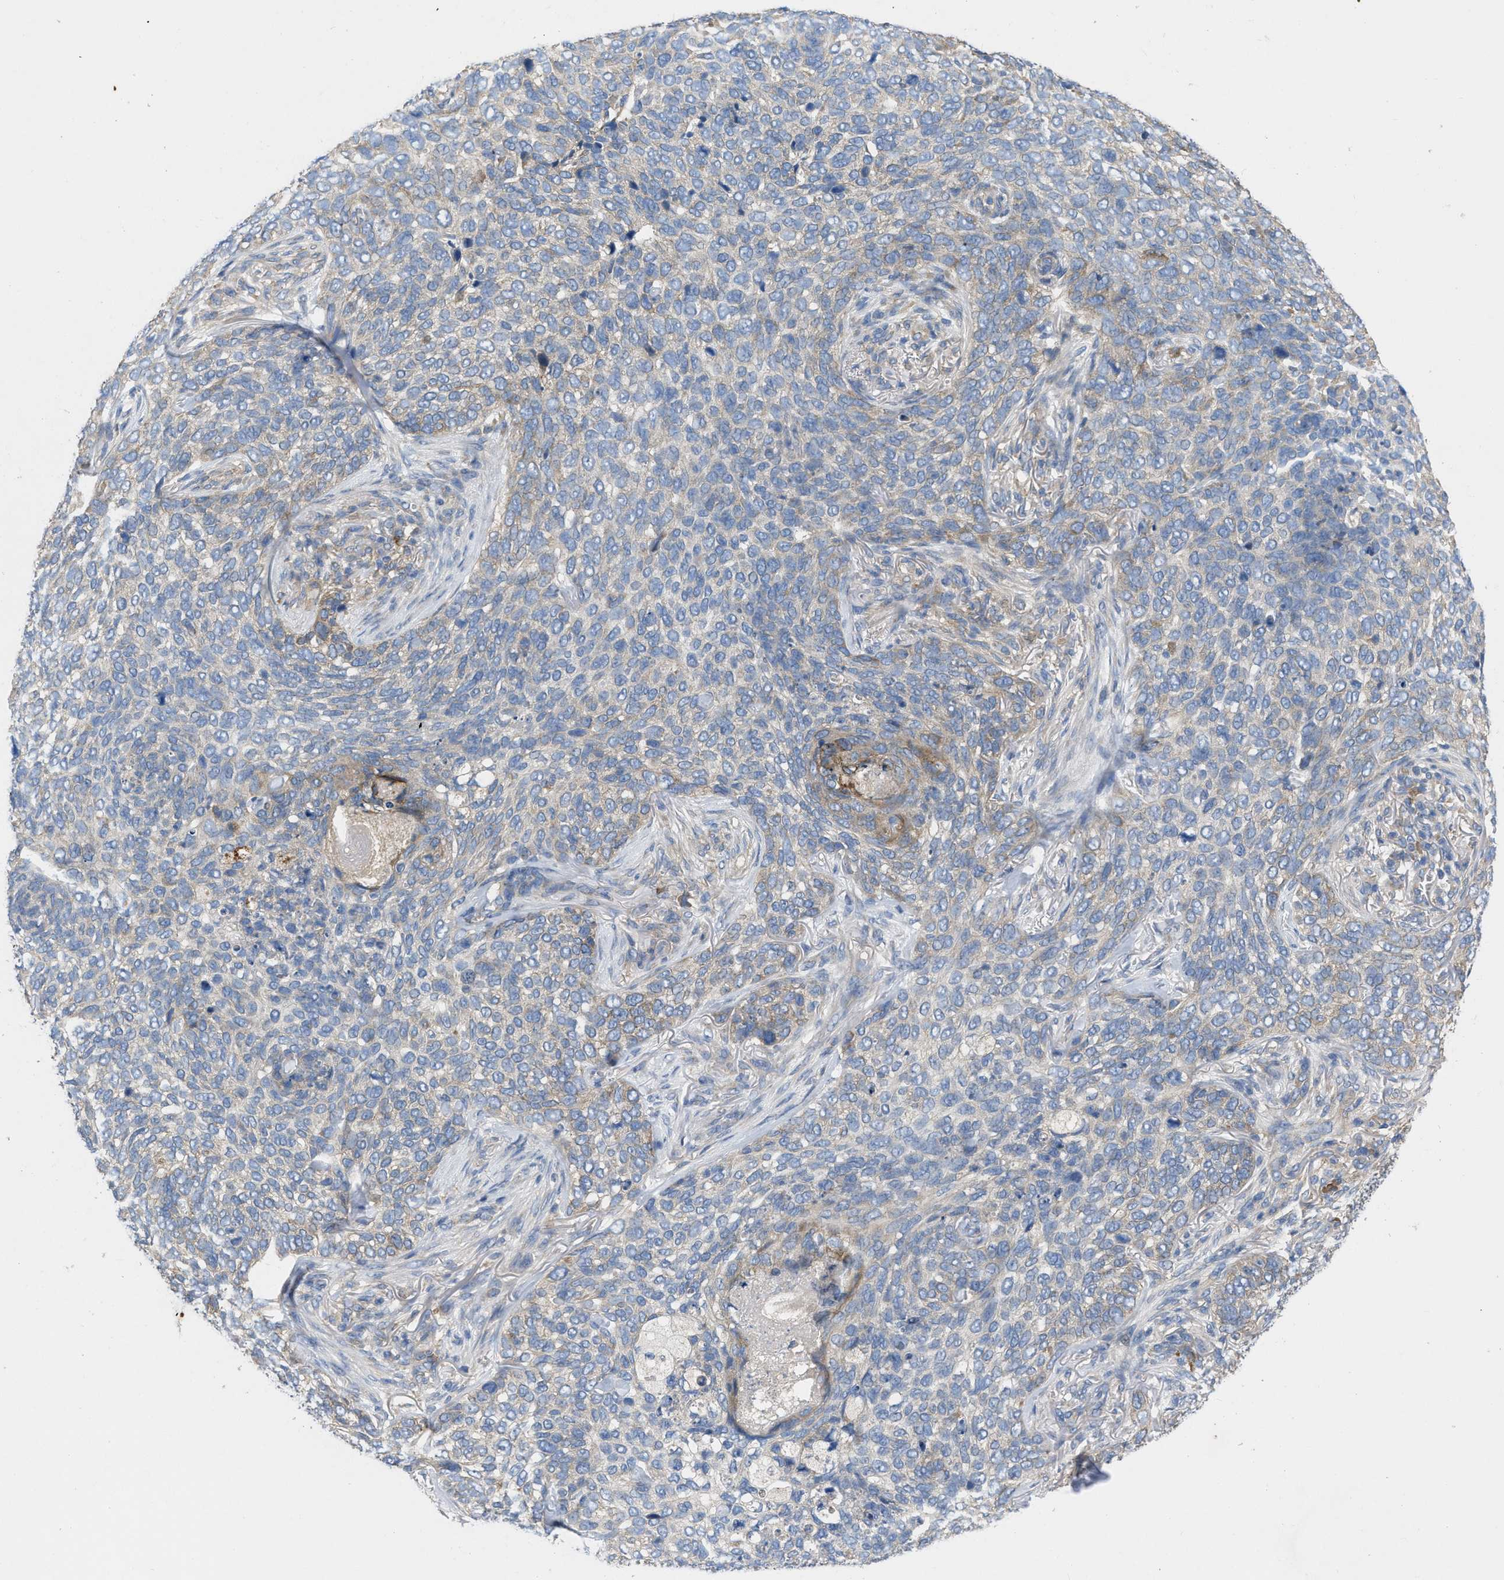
{"staining": {"intensity": "weak", "quantity": "25%-75%", "location": "cytoplasmic/membranous"}, "tissue": "skin cancer", "cell_type": "Tumor cells", "image_type": "cancer", "snomed": [{"axis": "morphology", "description": "Basal cell carcinoma"}, {"axis": "topography", "description": "Skin"}], "caption": "Immunohistochemical staining of human skin basal cell carcinoma exhibits low levels of weak cytoplasmic/membranous protein positivity in approximately 25%-75% of tumor cells.", "gene": "TMEM131", "patient": {"sex": "female", "age": 64}}